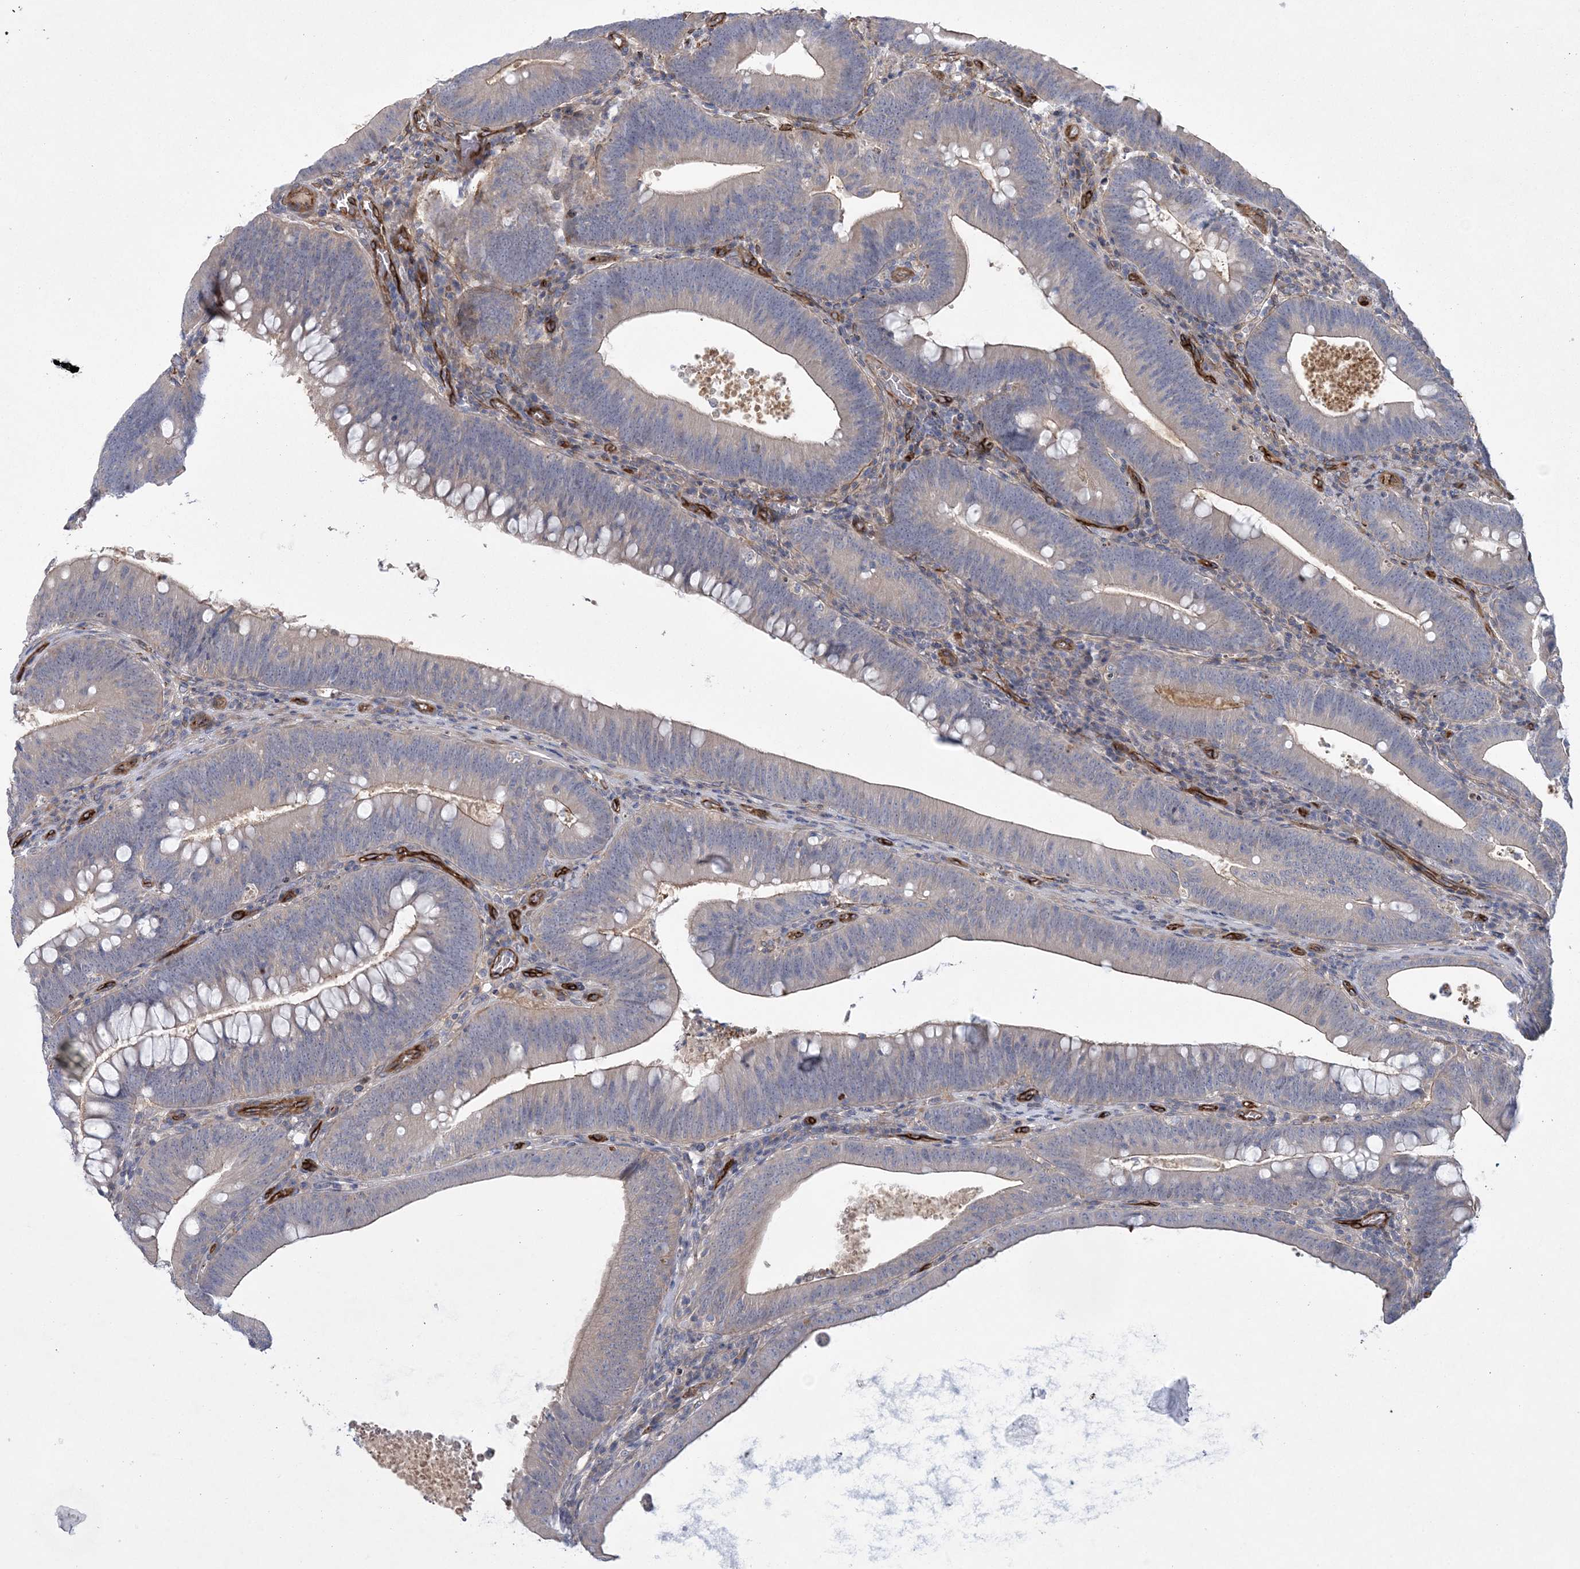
{"staining": {"intensity": "weak", "quantity": "25%-75%", "location": "cytoplasmic/membranous"}, "tissue": "colorectal cancer", "cell_type": "Tumor cells", "image_type": "cancer", "snomed": [{"axis": "morphology", "description": "Normal tissue, NOS"}, {"axis": "topography", "description": "Colon"}], "caption": "A micrograph of colorectal cancer stained for a protein exhibits weak cytoplasmic/membranous brown staining in tumor cells.", "gene": "CALN1", "patient": {"sex": "female", "age": 82}}